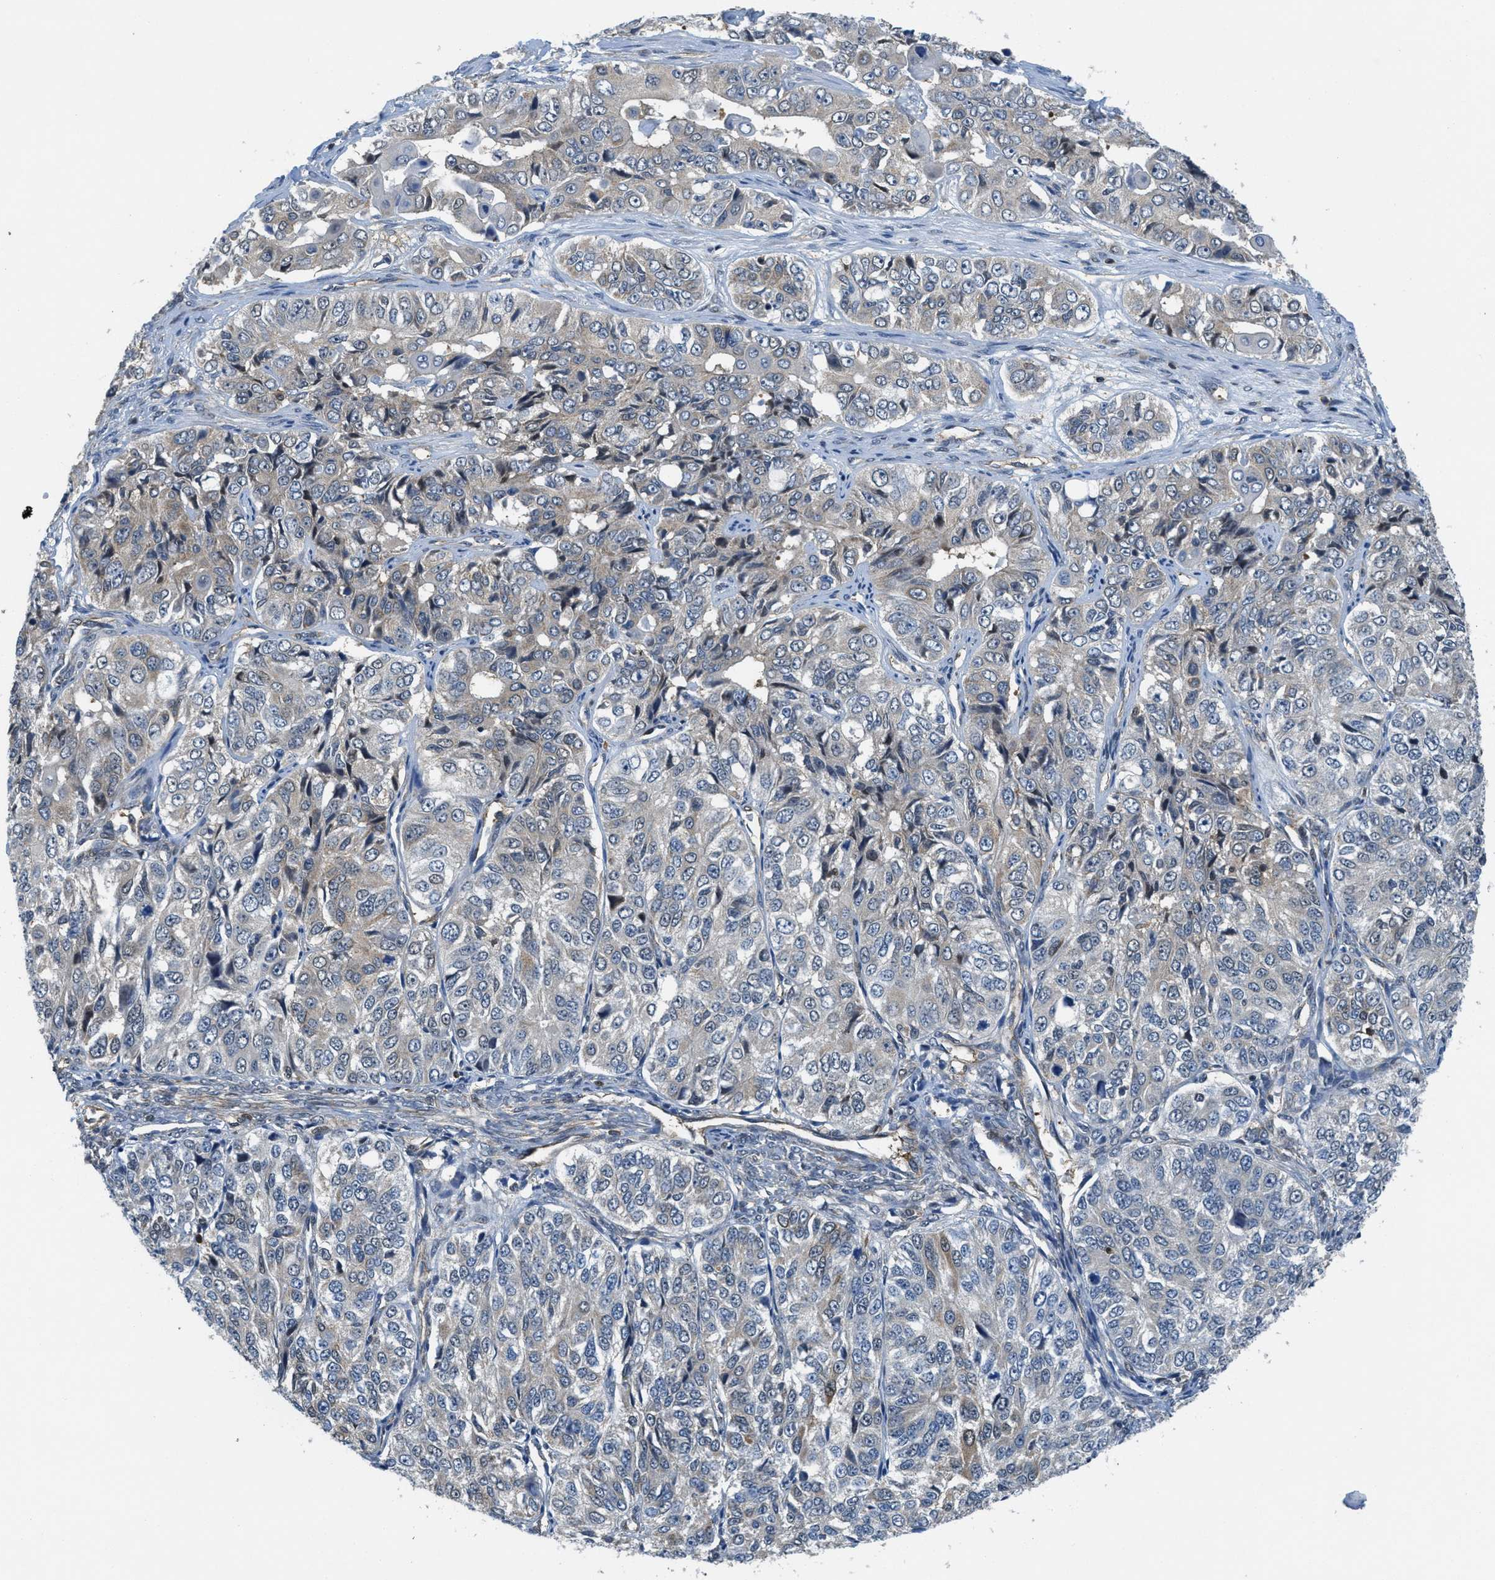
{"staining": {"intensity": "weak", "quantity": "<25%", "location": "cytoplasmic/membranous"}, "tissue": "ovarian cancer", "cell_type": "Tumor cells", "image_type": "cancer", "snomed": [{"axis": "morphology", "description": "Carcinoma, endometroid"}, {"axis": "topography", "description": "Ovary"}], "caption": "The histopathology image displays no staining of tumor cells in ovarian endometroid carcinoma.", "gene": "PIP5K1C", "patient": {"sex": "female", "age": 51}}